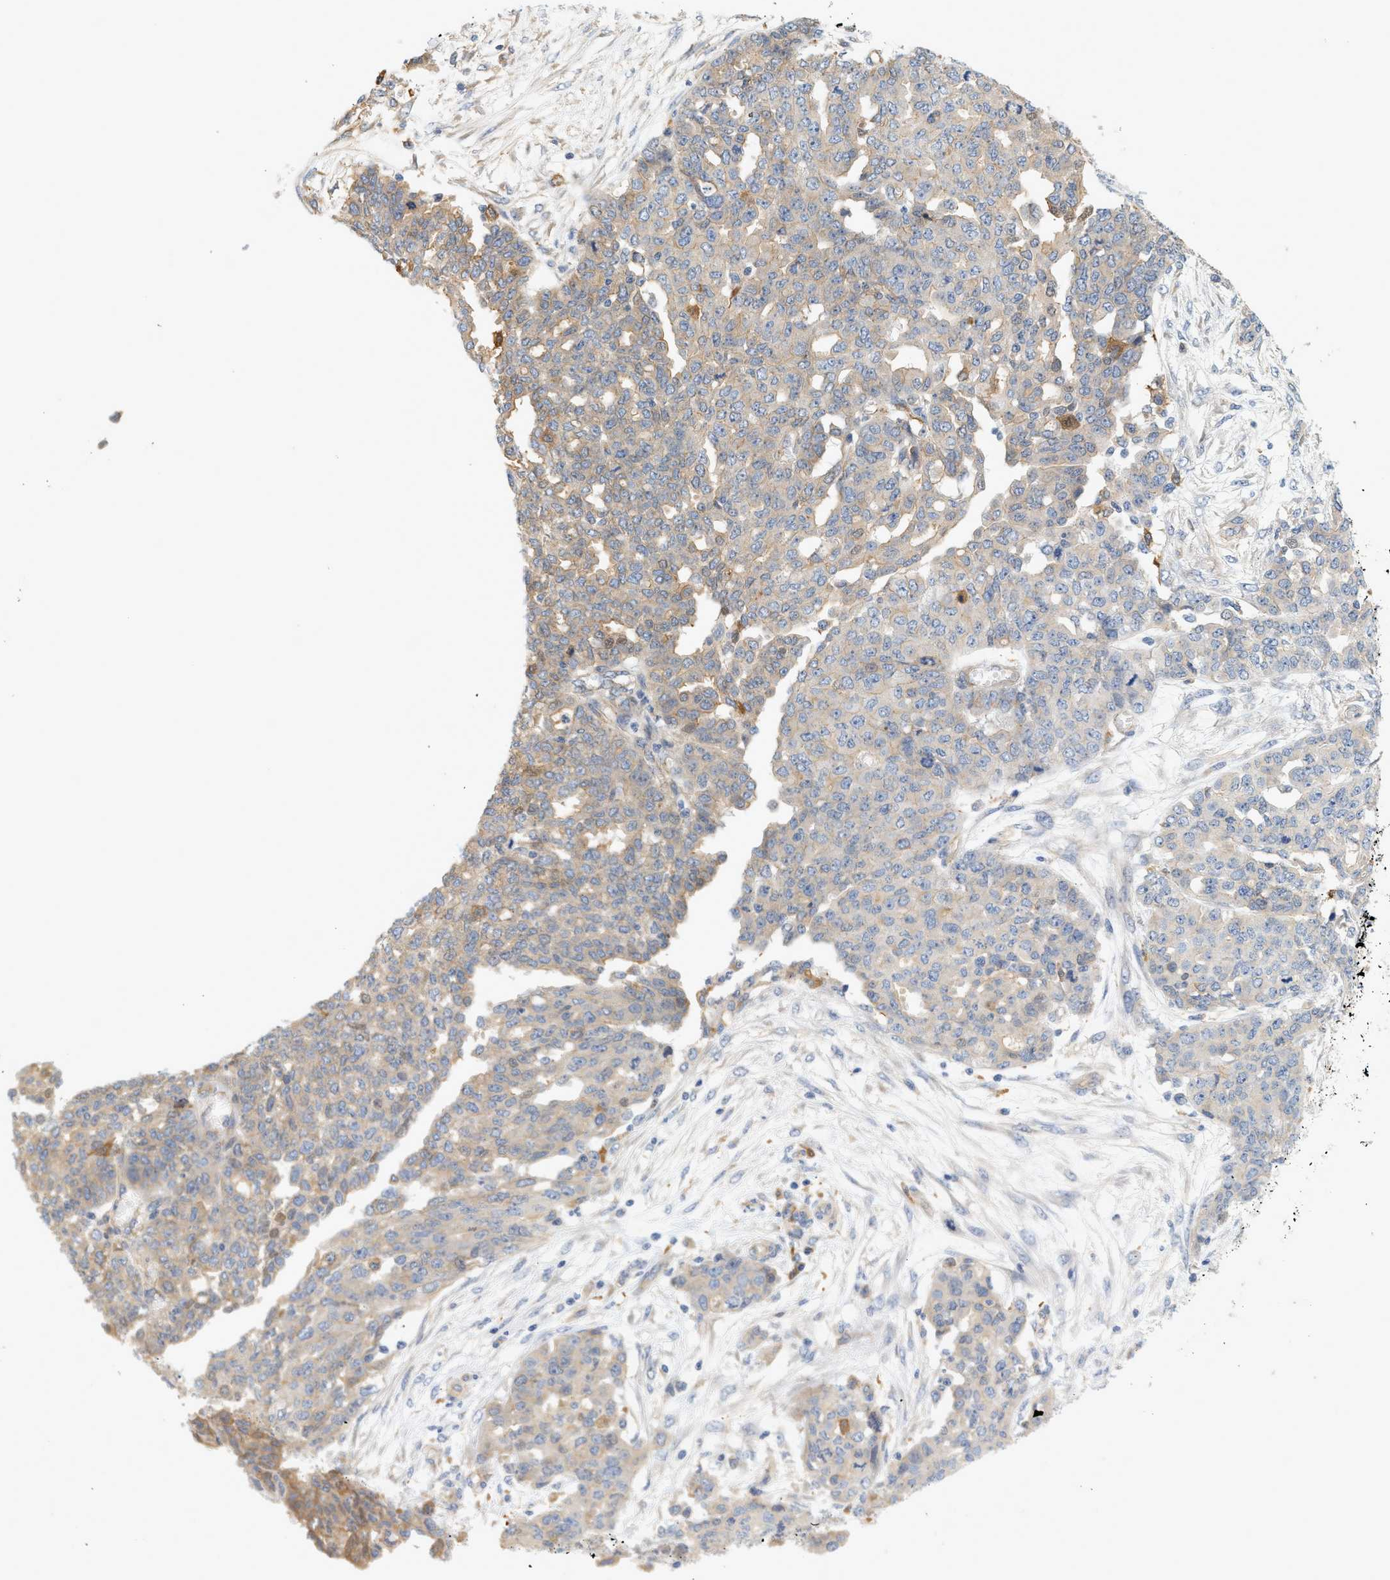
{"staining": {"intensity": "weak", "quantity": "25%-75%", "location": "cytoplasmic/membranous"}, "tissue": "ovarian cancer", "cell_type": "Tumor cells", "image_type": "cancer", "snomed": [{"axis": "morphology", "description": "Cystadenocarcinoma, serous, NOS"}, {"axis": "topography", "description": "Soft tissue"}, {"axis": "topography", "description": "Ovary"}], "caption": "This is an image of immunohistochemistry staining of ovarian cancer, which shows weak staining in the cytoplasmic/membranous of tumor cells.", "gene": "CTXN1", "patient": {"sex": "female", "age": 57}}